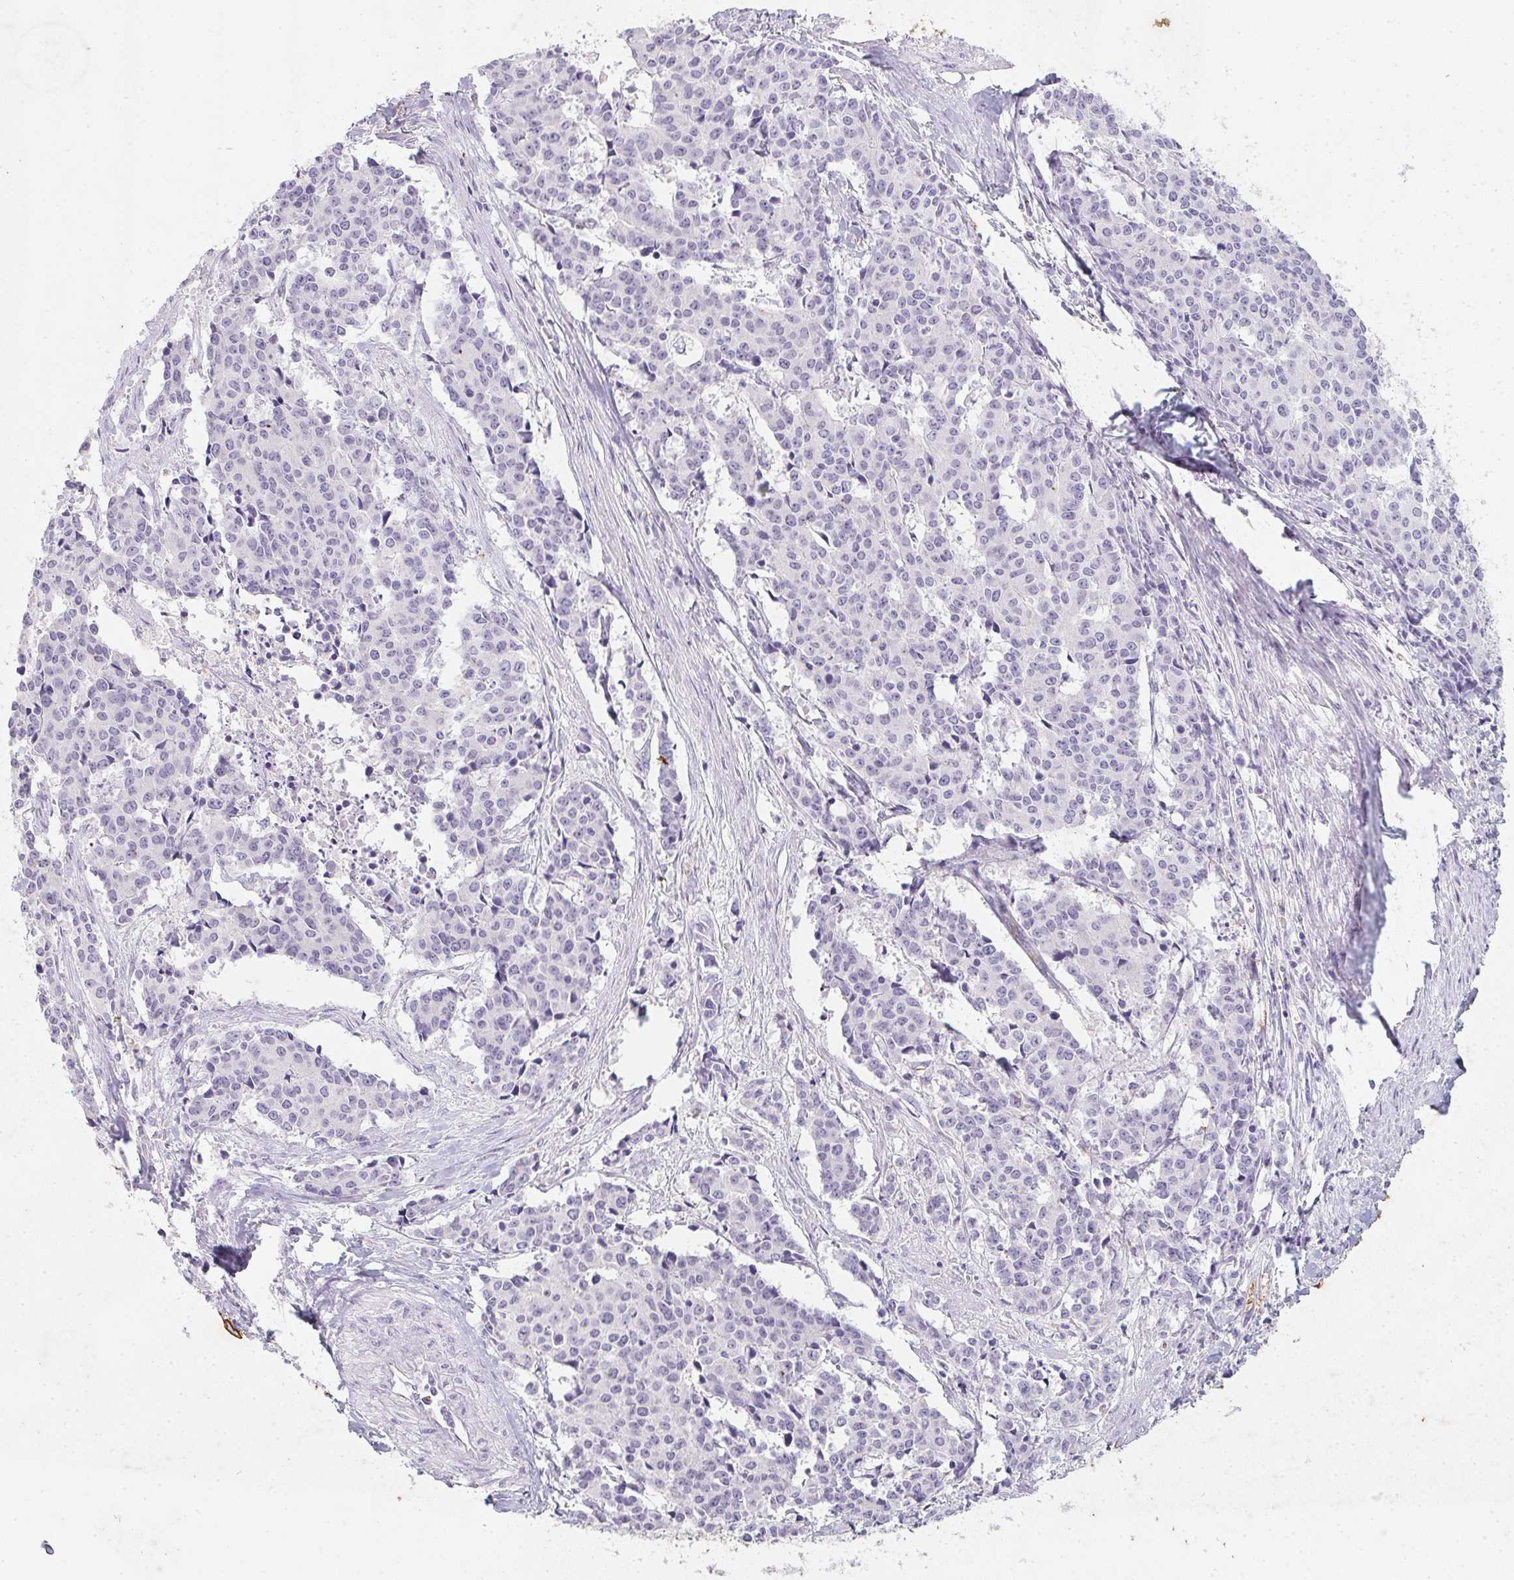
{"staining": {"intensity": "negative", "quantity": "none", "location": "none"}, "tissue": "cervical cancer", "cell_type": "Tumor cells", "image_type": "cancer", "snomed": [{"axis": "morphology", "description": "Squamous cell carcinoma, NOS"}, {"axis": "topography", "description": "Cervix"}], "caption": "This is an immunohistochemistry (IHC) histopathology image of cervical cancer (squamous cell carcinoma). There is no staining in tumor cells.", "gene": "DCD", "patient": {"sex": "female", "age": 28}}